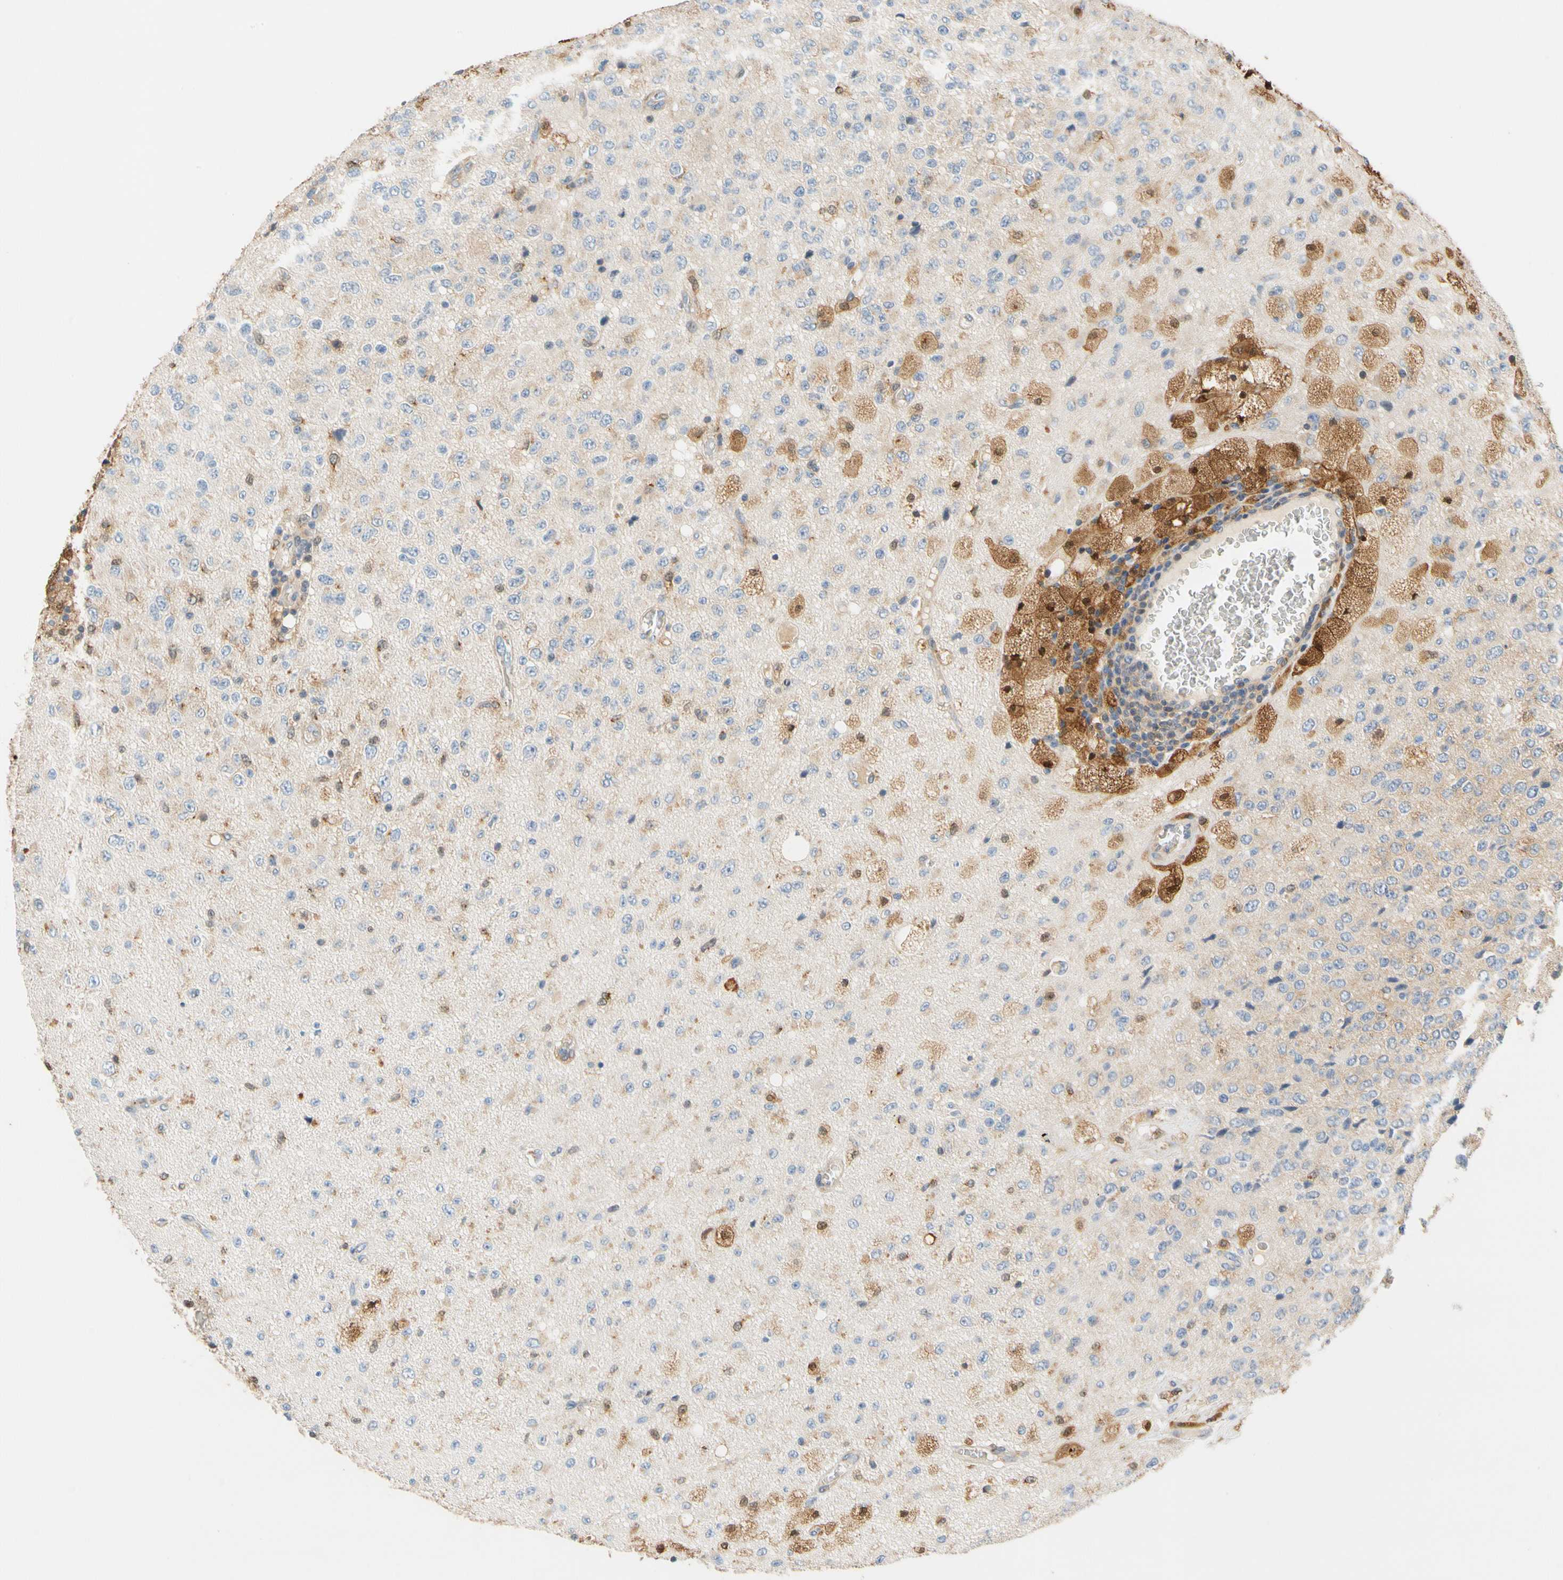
{"staining": {"intensity": "moderate", "quantity": "<25%", "location": "cytoplasmic/membranous"}, "tissue": "glioma", "cell_type": "Tumor cells", "image_type": "cancer", "snomed": [{"axis": "morphology", "description": "Glioma, malignant, High grade"}, {"axis": "topography", "description": "pancreas cauda"}], "caption": "A photomicrograph of human glioma stained for a protein displays moderate cytoplasmic/membranous brown staining in tumor cells.", "gene": "GPSM2", "patient": {"sex": "male", "age": 60}}